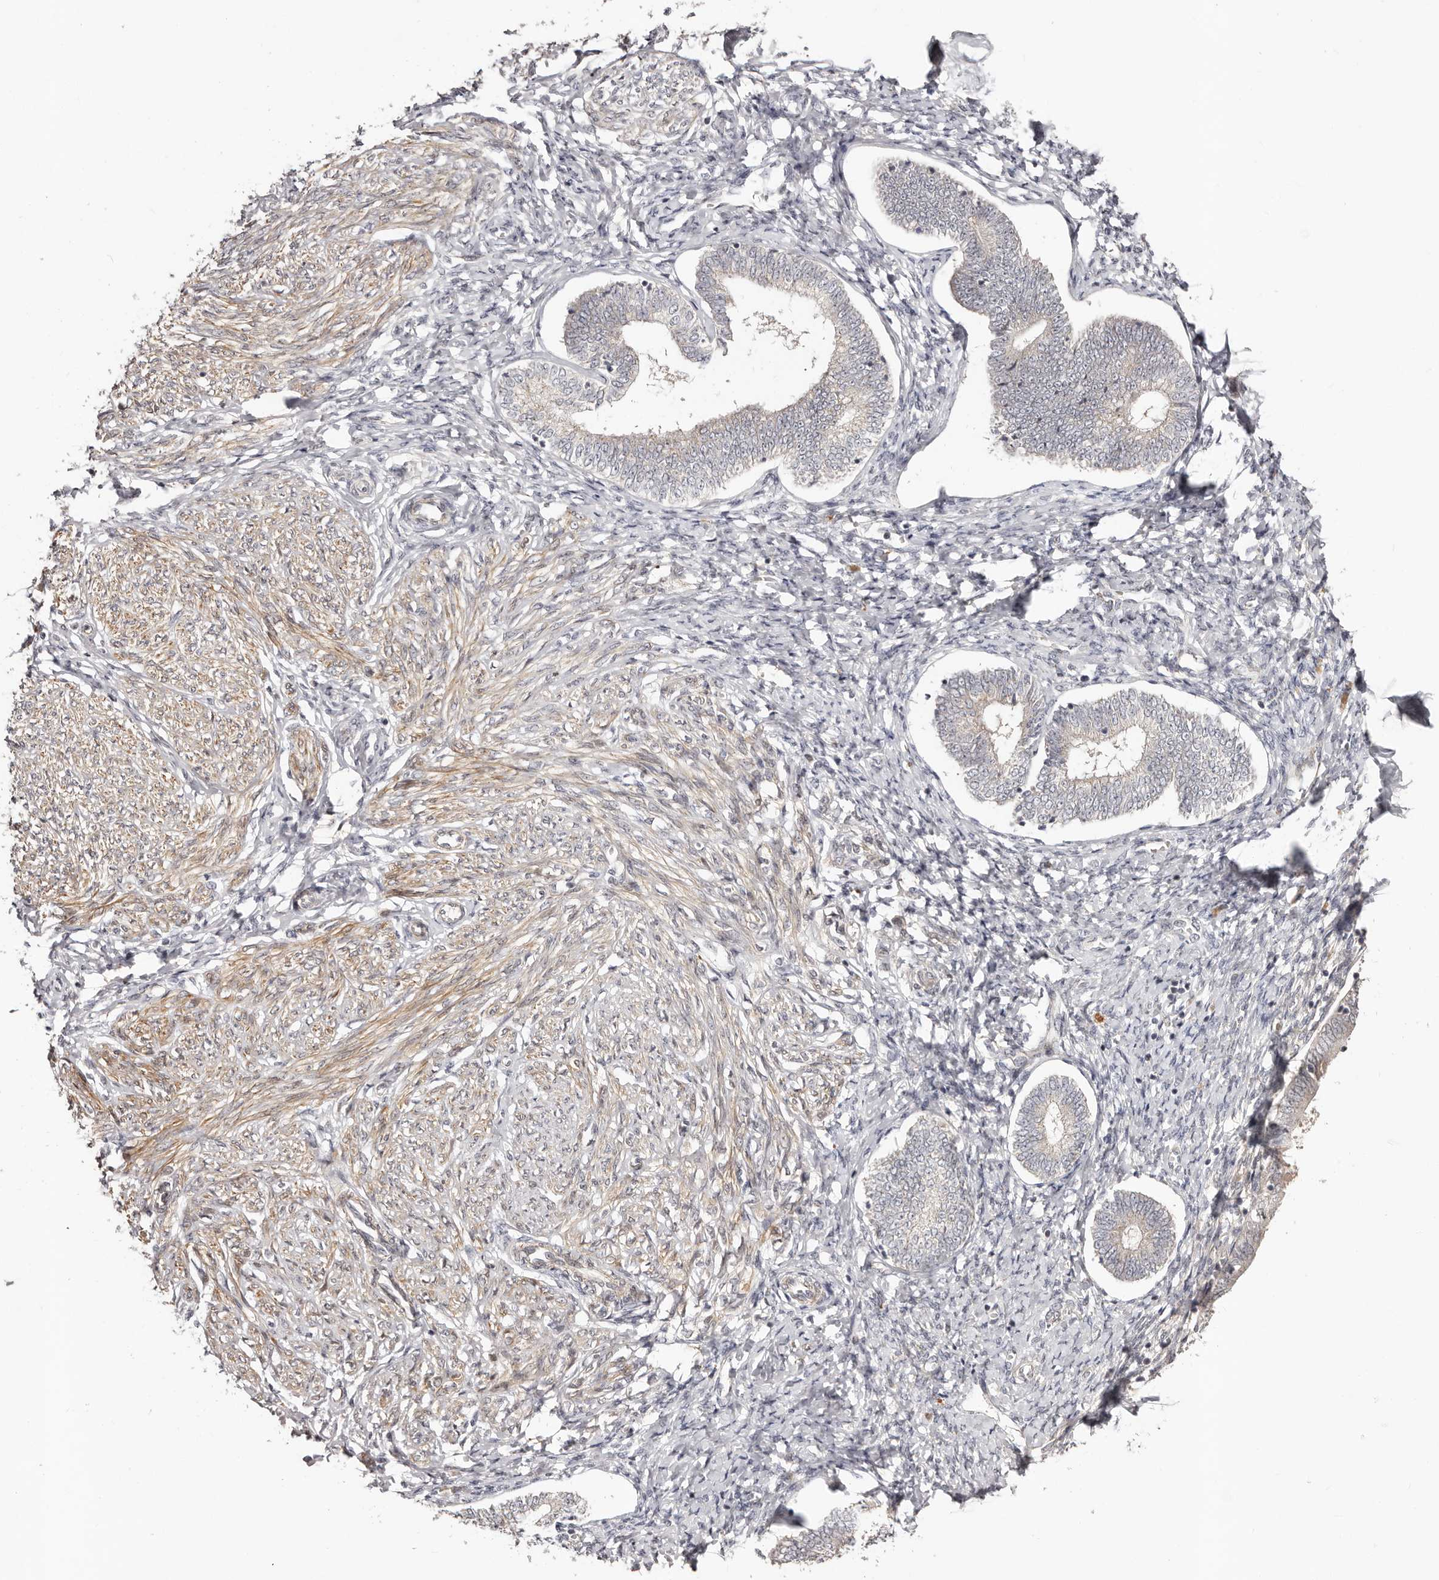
{"staining": {"intensity": "weak", "quantity": "25%-75%", "location": "cytoplasmic/membranous"}, "tissue": "endometrium", "cell_type": "Cells in endometrial stroma", "image_type": "normal", "snomed": [{"axis": "morphology", "description": "Normal tissue, NOS"}, {"axis": "topography", "description": "Endometrium"}], "caption": "Cells in endometrial stroma exhibit low levels of weak cytoplasmic/membranous staining in about 25%-75% of cells in unremarkable endometrium. Immunohistochemistry stains the protein in brown and the nuclei are stained blue.", "gene": "MICAL2", "patient": {"sex": "female", "age": 72}}